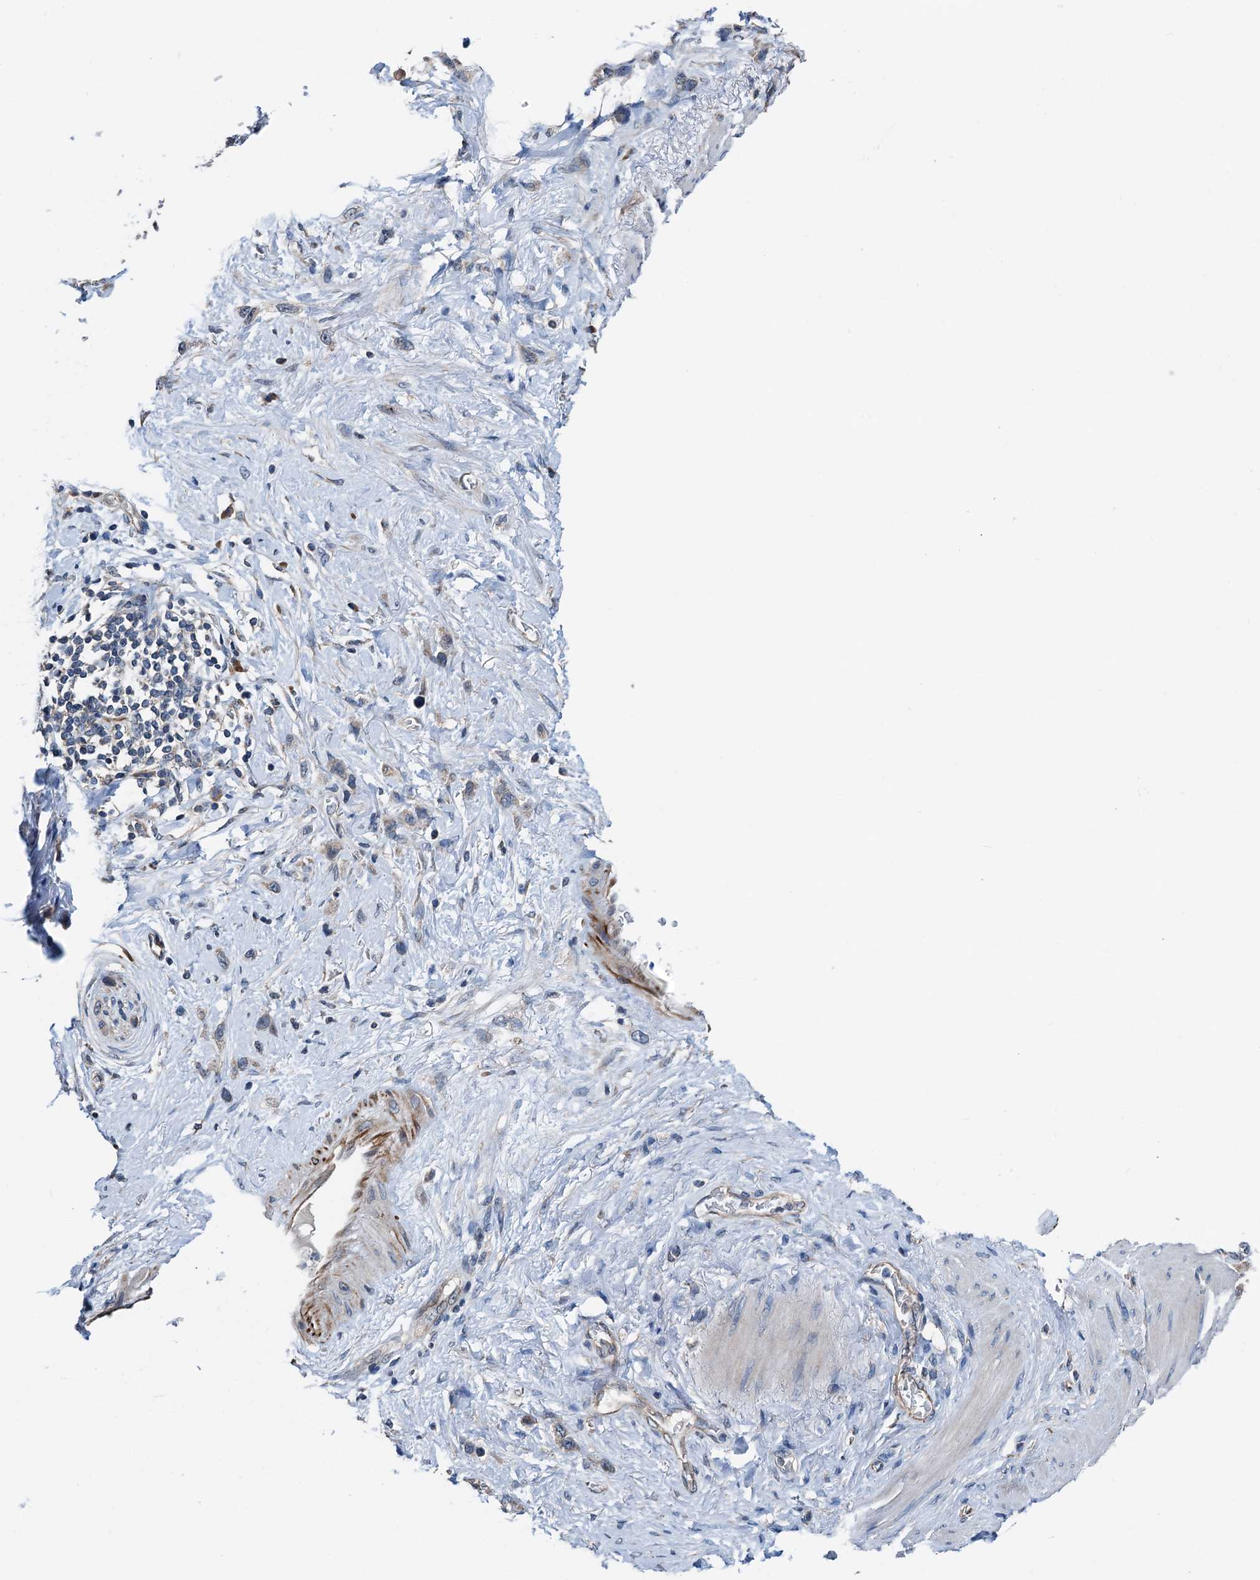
{"staining": {"intensity": "weak", "quantity": ">75%", "location": "cytoplasmic/membranous"}, "tissue": "stomach cancer", "cell_type": "Tumor cells", "image_type": "cancer", "snomed": [{"axis": "morphology", "description": "Adenocarcinoma, NOS"}, {"axis": "morphology", "description": "Adenocarcinoma, High grade"}, {"axis": "topography", "description": "Stomach, upper"}, {"axis": "topography", "description": "Stomach, lower"}], "caption": "A low amount of weak cytoplasmic/membranous staining is appreciated in approximately >75% of tumor cells in adenocarcinoma (high-grade) (stomach) tissue. The staining was performed using DAB (3,3'-diaminobenzidine) to visualize the protein expression in brown, while the nuclei were stained in blue with hematoxylin (Magnification: 20x).", "gene": "ELAC1", "patient": {"sex": "female", "age": 65}}